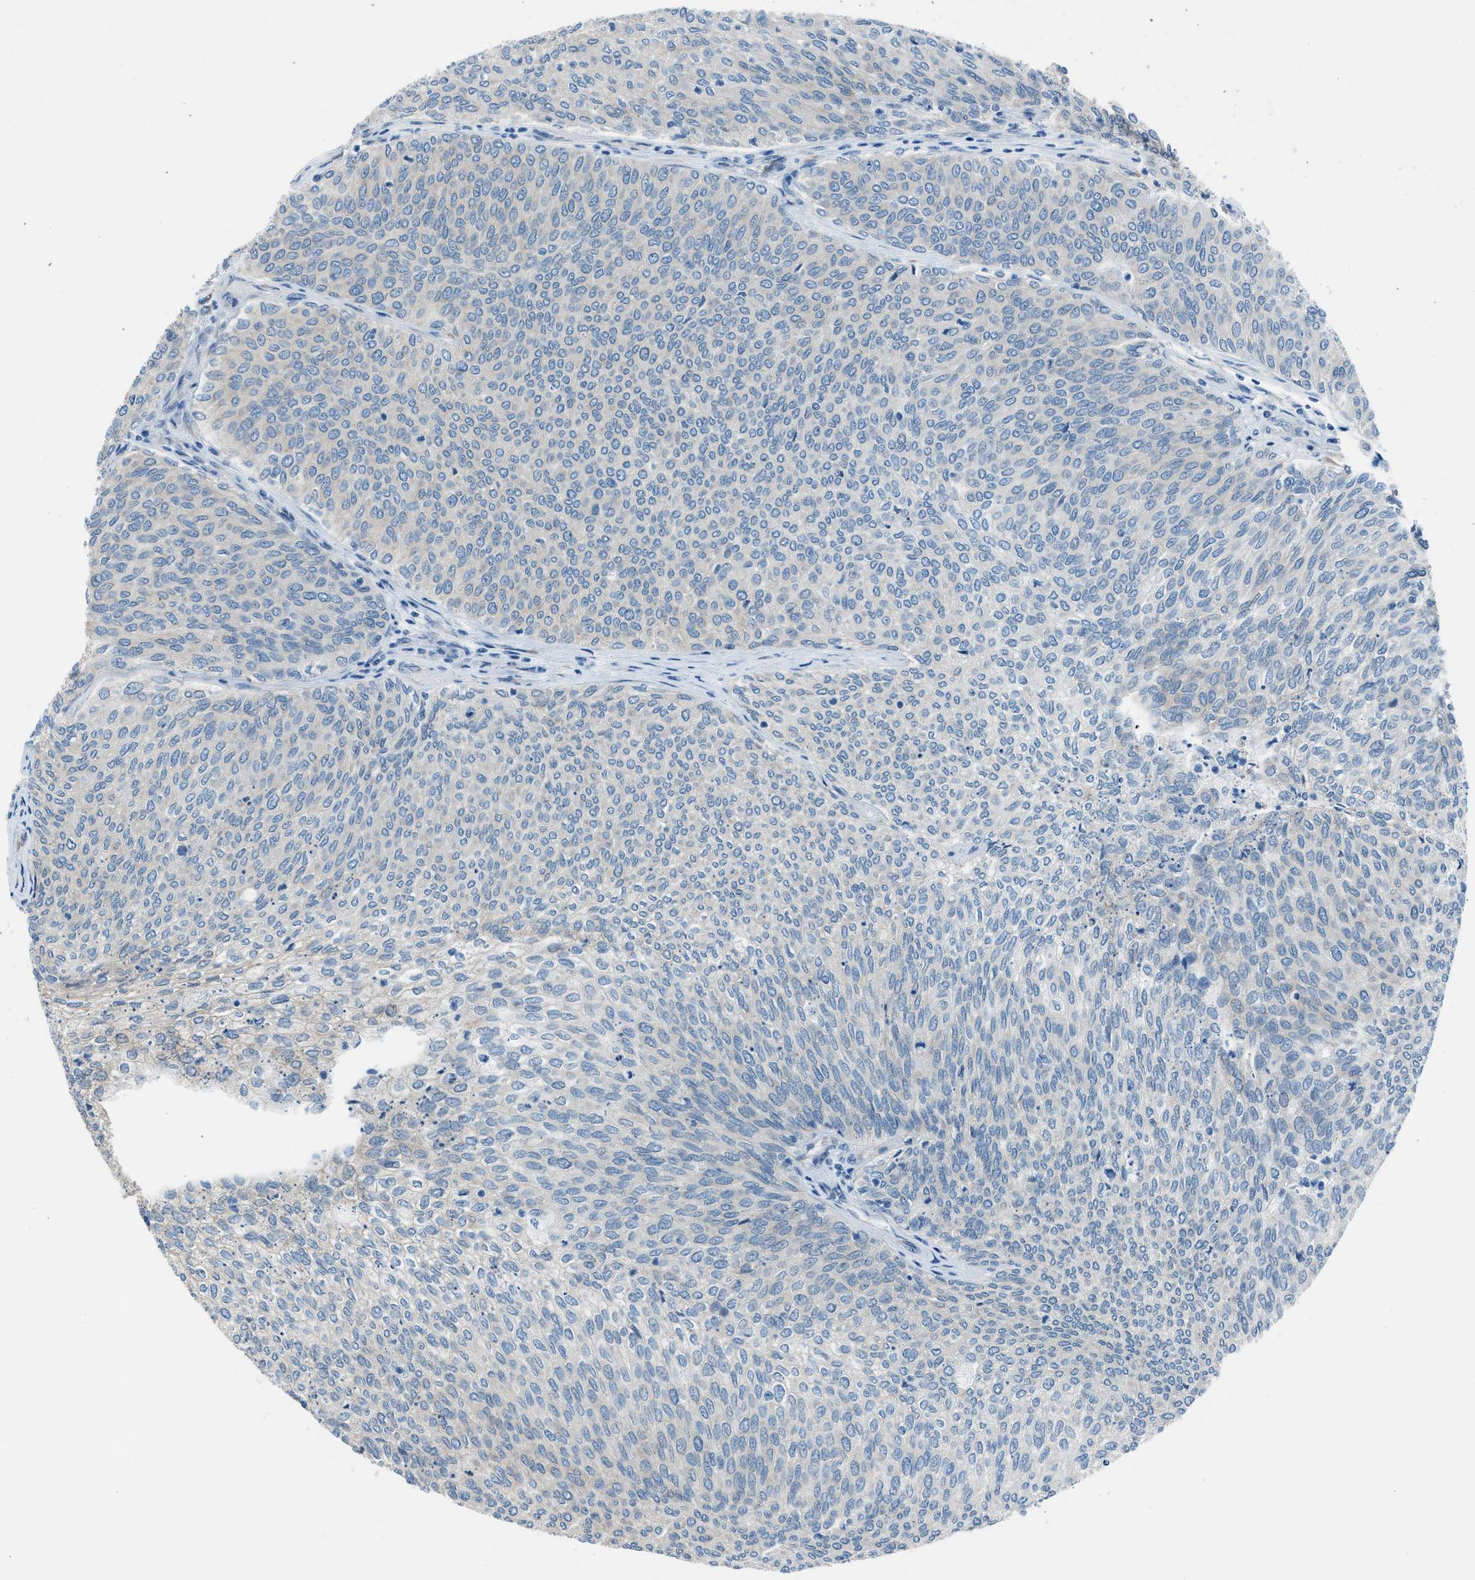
{"staining": {"intensity": "weak", "quantity": "<25%", "location": "cytoplasmic/membranous"}, "tissue": "urothelial cancer", "cell_type": "Tumor cells", "image_type": "cancer", "snomed": [{"axis": "morphology", "description": "Urothelial carcinoma, Low grade"}, {"axis": "topography", "description": "Urinary bladder"}], "caption": "The histopathology image displays no significant positivity in tumor cells of urothelial cancer.", "gene": "RNF41", "patient": {"sex": "female", "age": 79}}